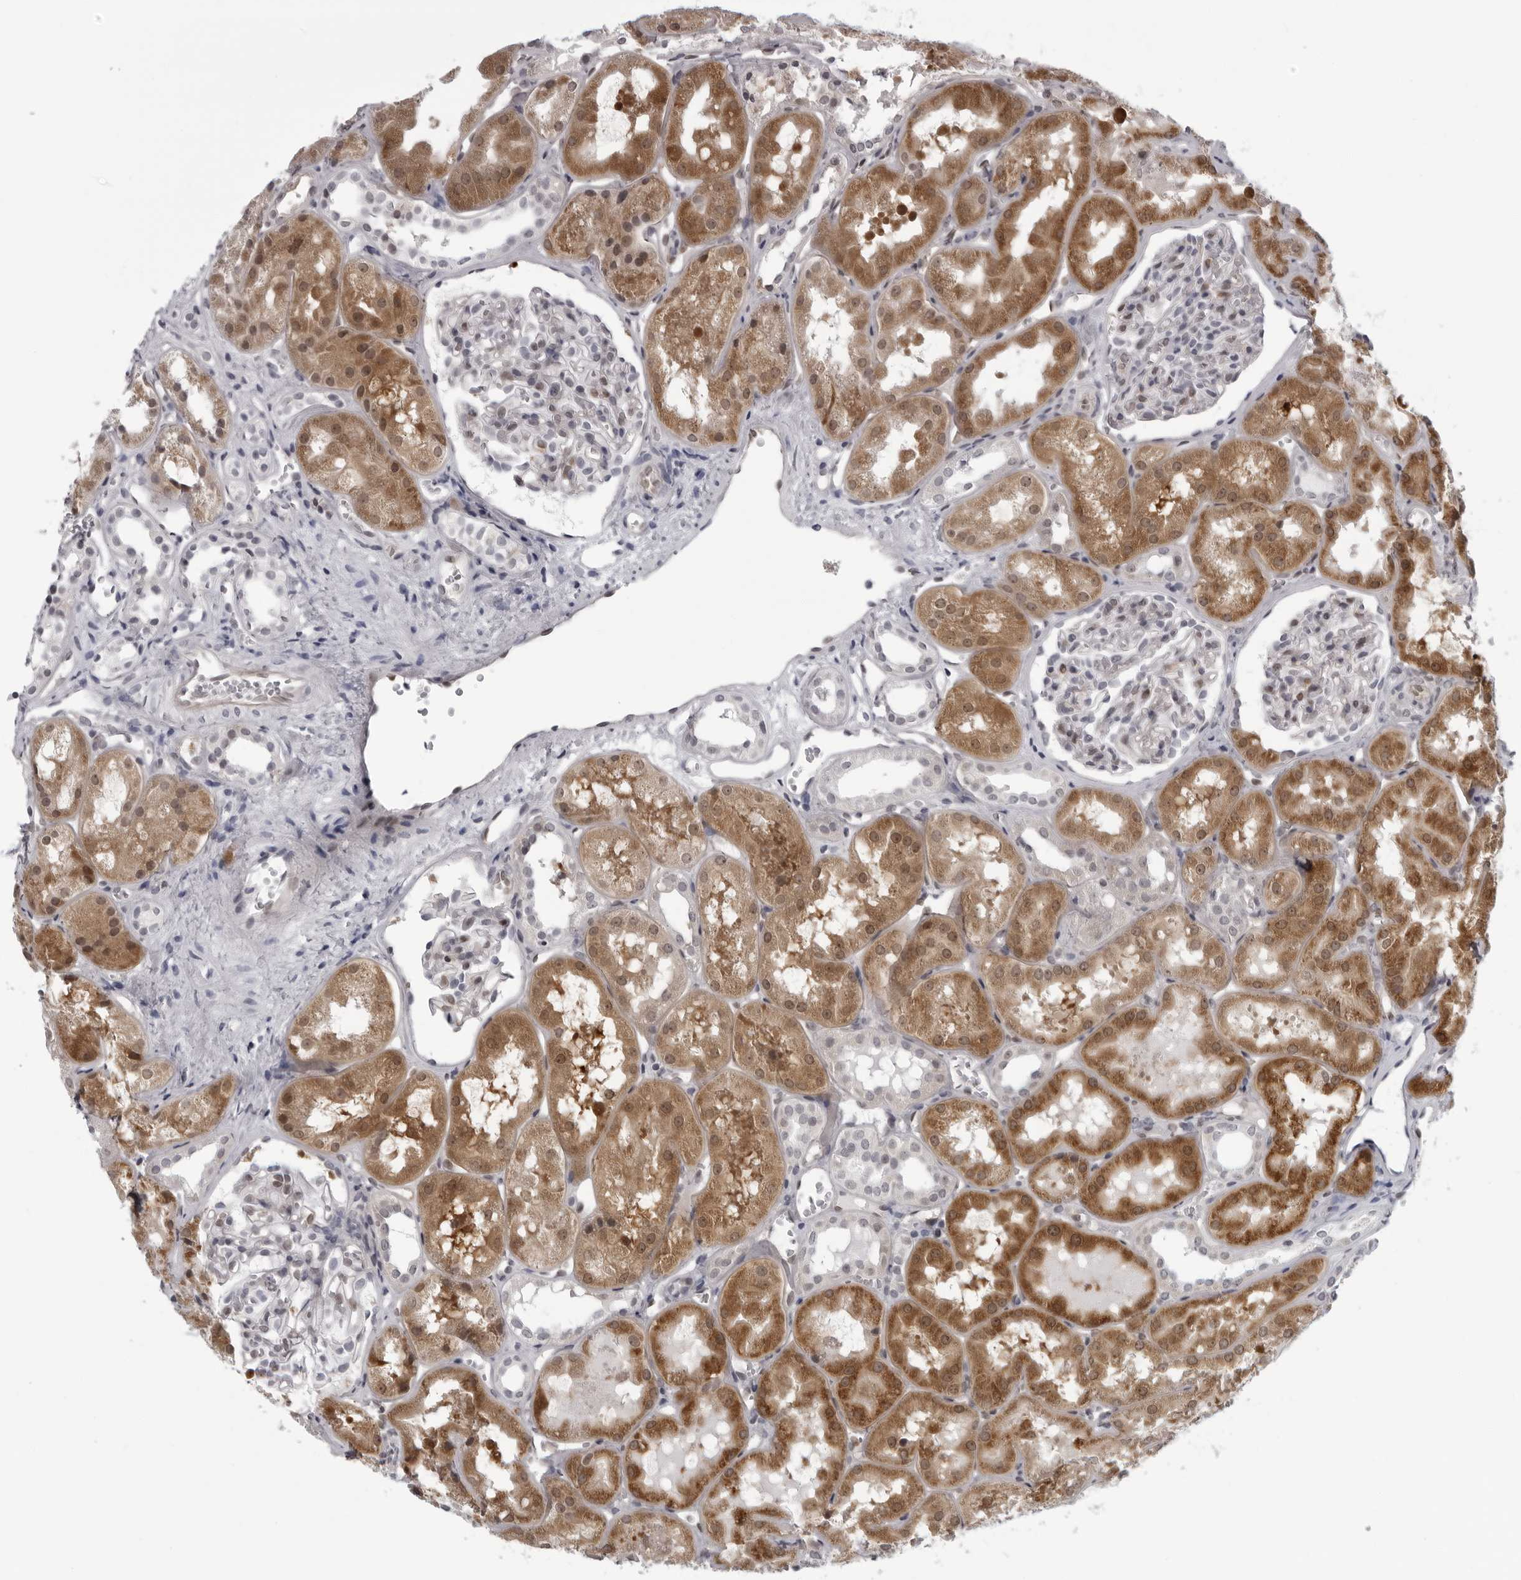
{"staining": {"intensity": "weak", "quantity": "25%-75%", "location": "nuclear"}, "tissue": "kidney", "cell_type": "Cells in glomeruli", "image_type": "normal", "snomed": [{"axis": "morphology", "description": "Normal tissue, NOS"}, {"axis": "topography", "description": "Kidney"}], "caption": "Immunohistochemical staining of unremarkable human kidney demonstrates weak nuclear protein positivity in about 25%-75% of cells in glomeruli. Using DAB (brown) and hematoxylin (blue) stains, captured at high magnification using brightfield microscopy.", "gene": "MAPK12", "patient": {"sex": "male", "age": 16}}